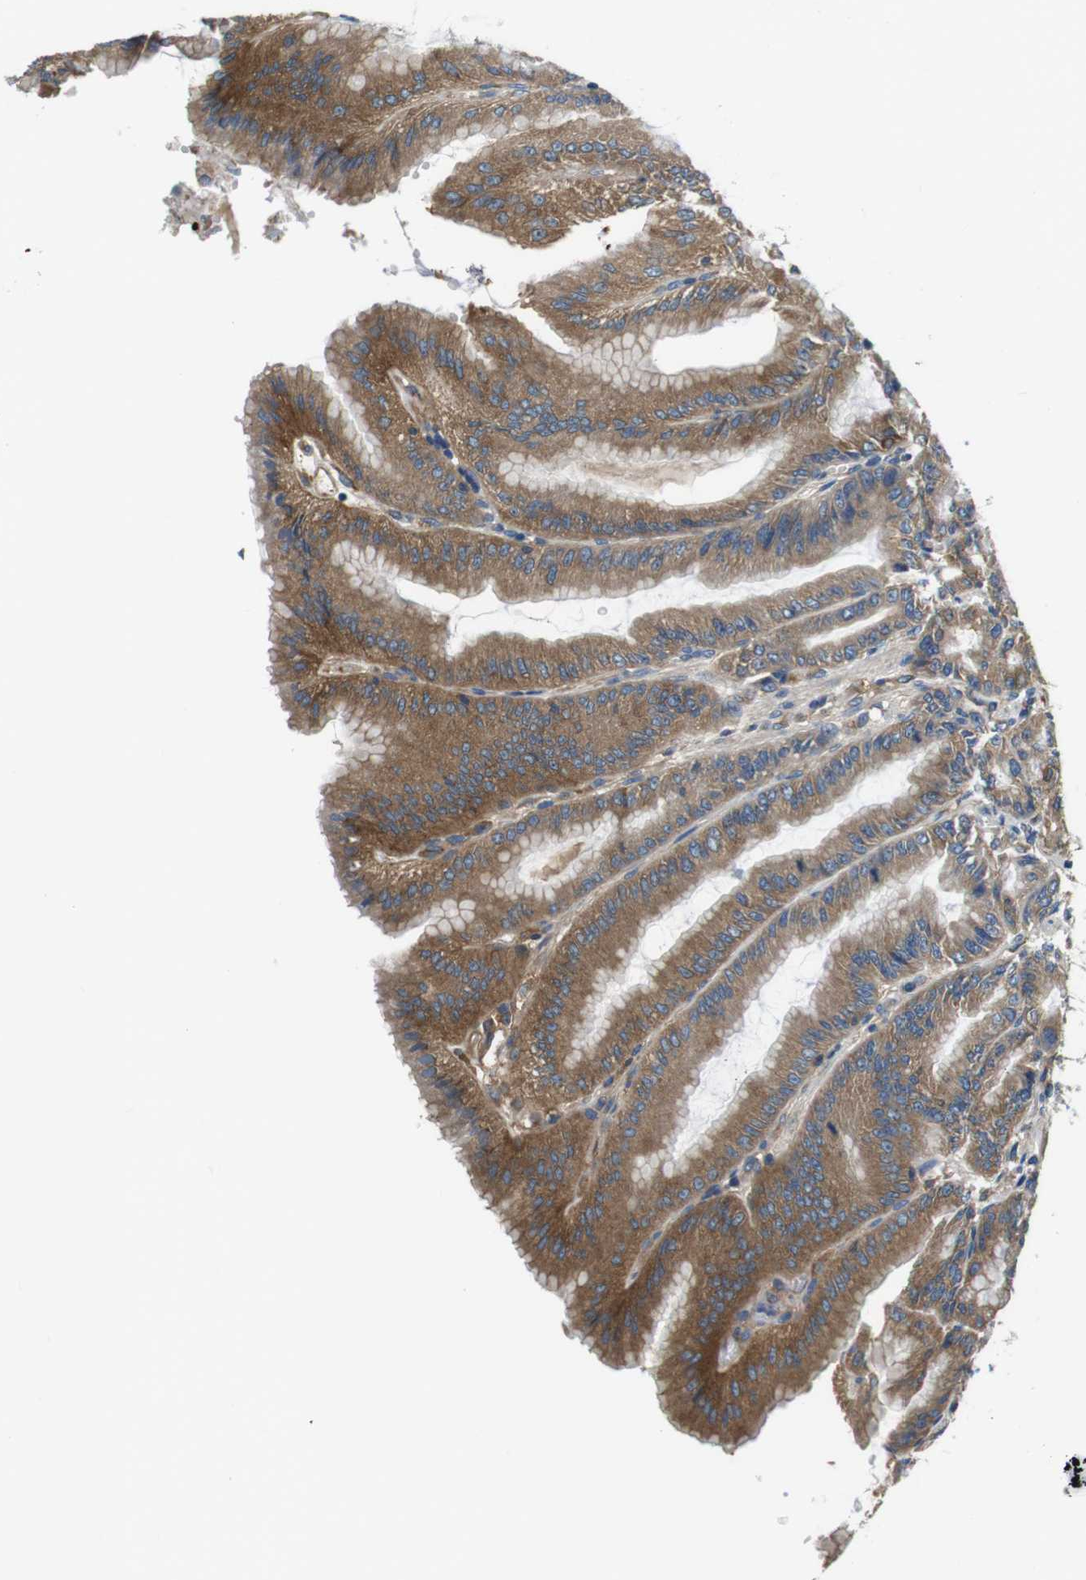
{"staining": {"intensity": "strong", "quantity": ">75%", "location": "cytoplasmic/membranous"}, "tissue": "stomach", "cell_type": "Glandular cells", "image_type": "normal", "snomed": [{"axis": "morphology", "description": "Normal tissue, NOS"}, {"axis": "topography", "description": "Stomach, lower"}], "caption": "Strong cytoplasmic/membranous protein staining is seen in about >75% of glandular cells in stomach.", "gene": "DENND4C", "patient": {"sex": "male", "age": 71}}